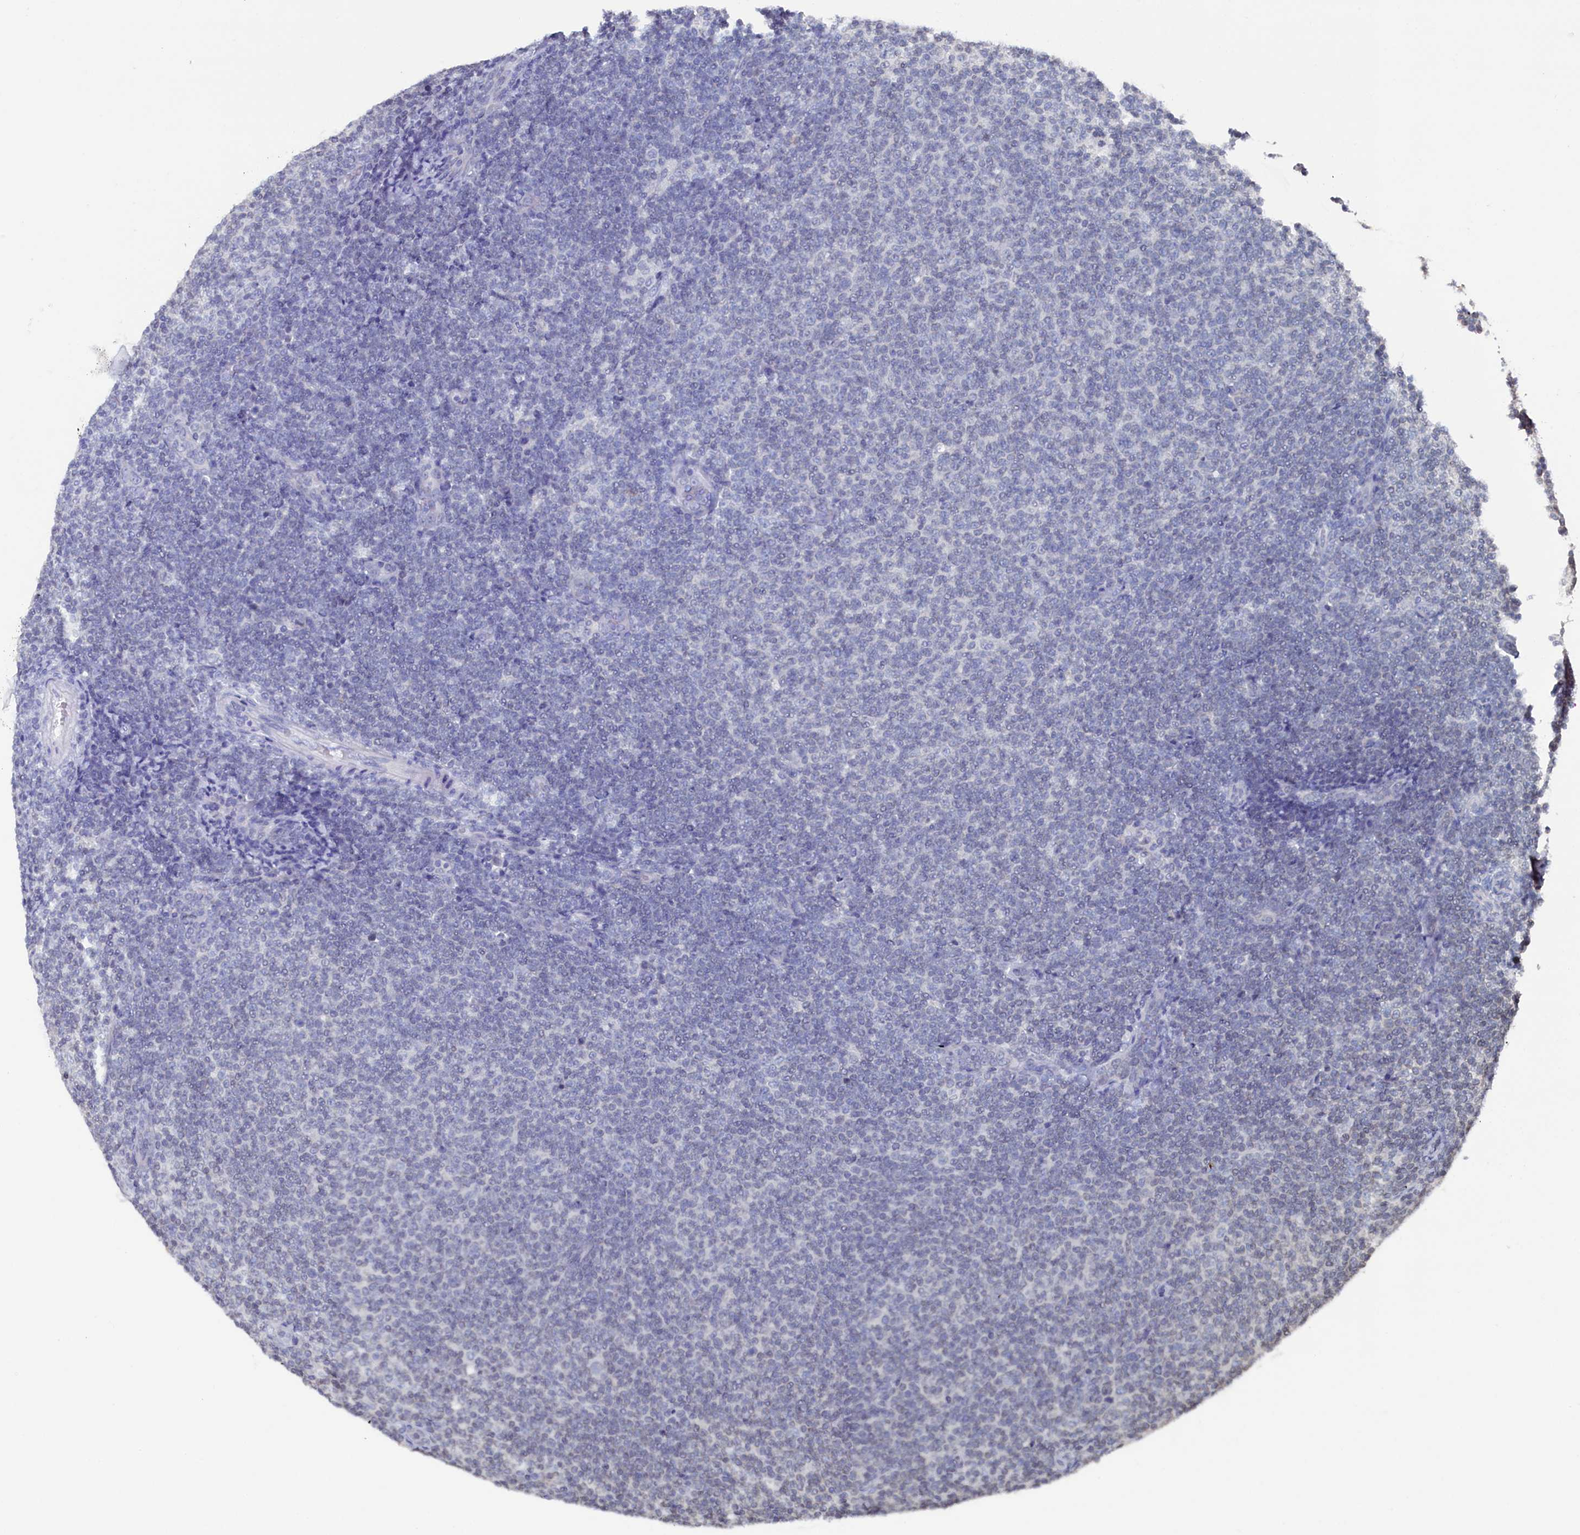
{"staining": {"intensity": "negative", "quantity": "none", "location": "none"}, "tissue": "lymphoma", "cell_type": "Tumor cells", "image_type": "cancer", "snomed": [{"axis": "morphology", "description": "Malignant lymphoma, non-Hodgkin's type, Low grade"}, {"axis": "topography", "description": "Lymph node"}], "caption": "A histopathology image of low-grade malignant lymphoma, non-Hodgkin's type stained for a protein demonstrates no brown staining in tumor cells.", "gene": "C11orf54", "patient": {"sex": "male", "age": 66}}